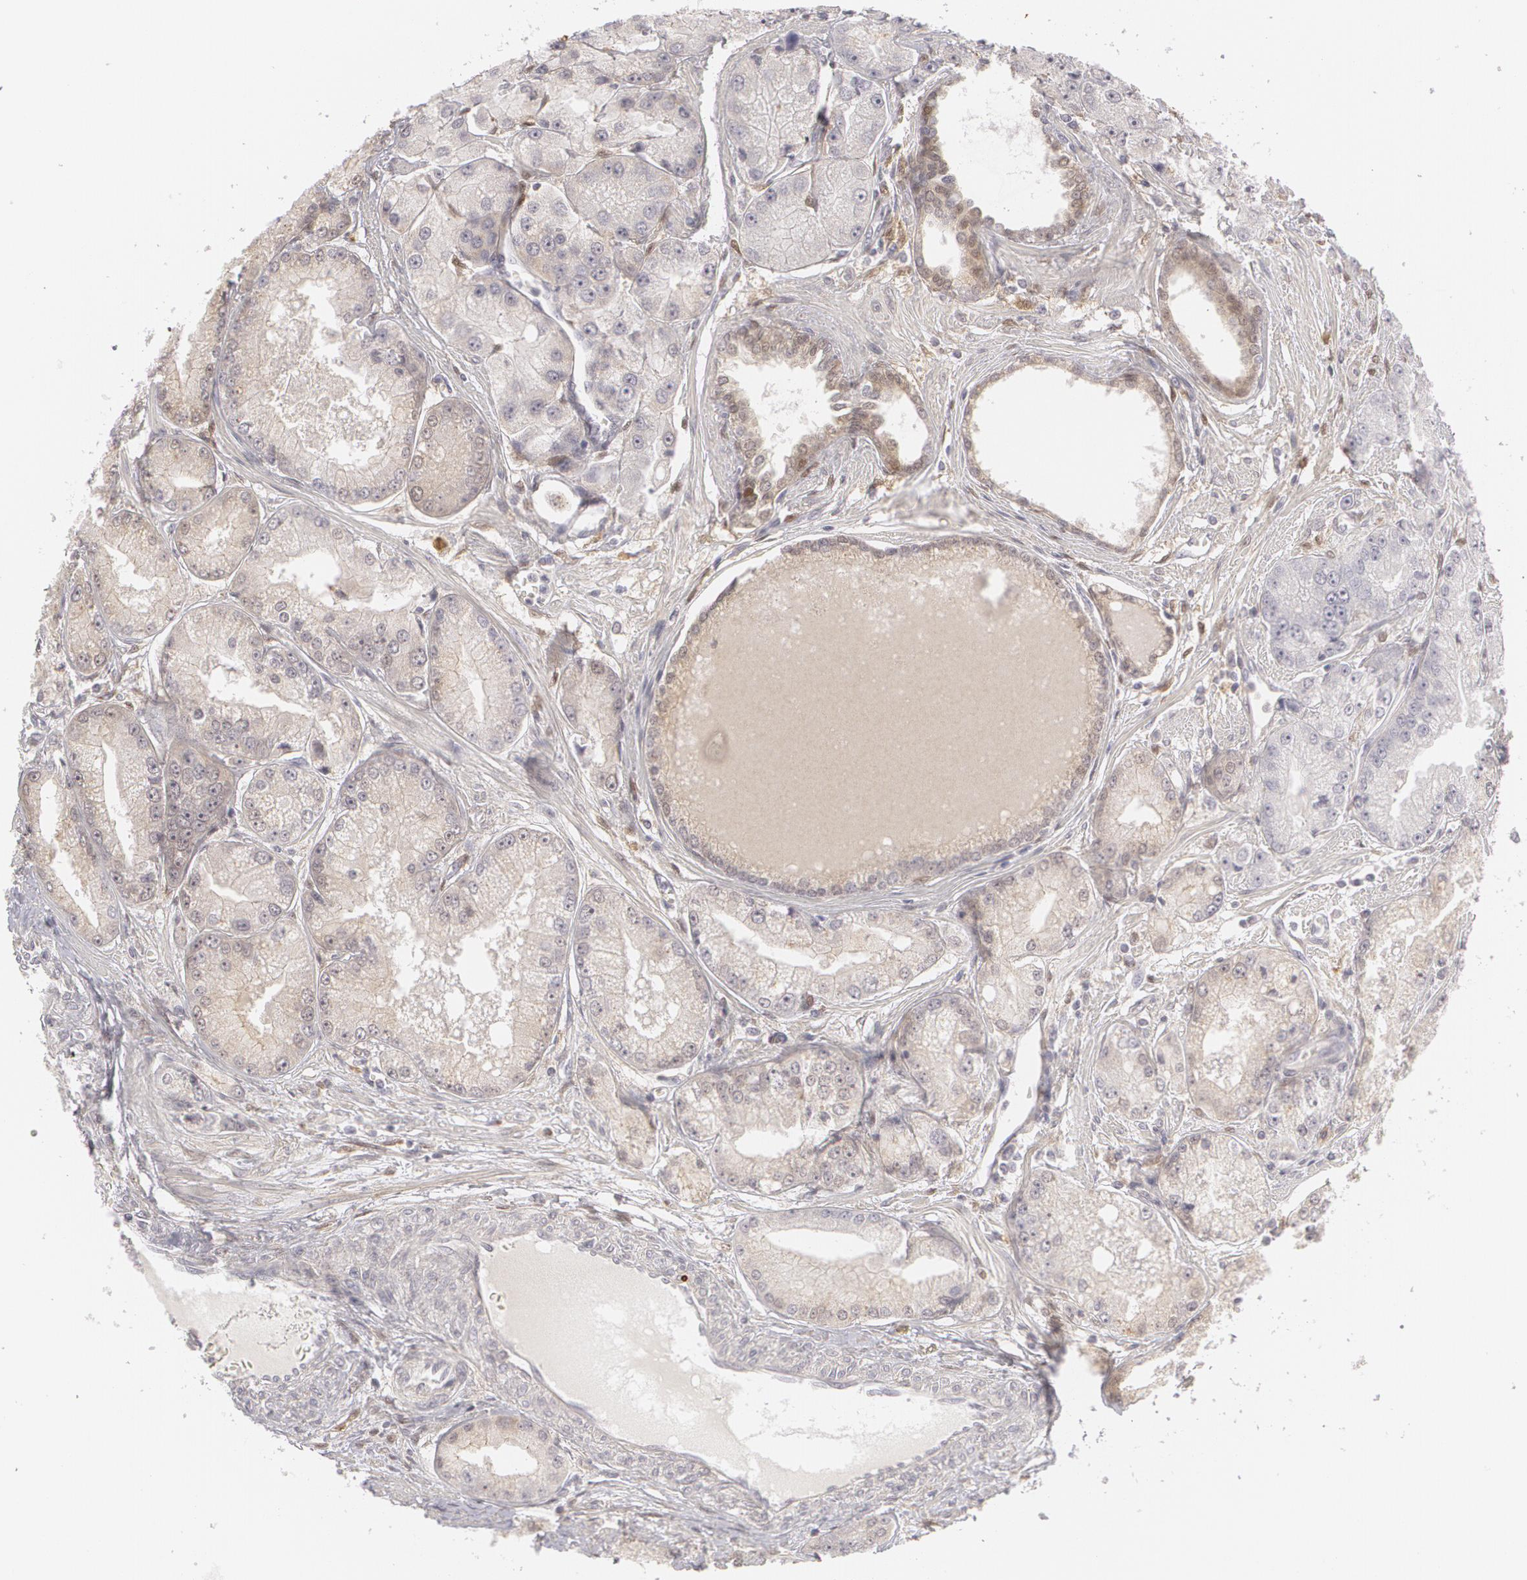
{"staining": {"intensity": "weak", "quantity": "<25%", "location": "cytoplasmic/membranous"}, "tissue": "prostate cancer", "cell_type": "Tumor cells", "image_type": "cancer", "snomed": [{"axis": "morphology", "description": "Adenocarcinoma, Medium grade"}, {"axis": "topography", "description": "Prostate"}], "caption": "IHC micrograph of human prostate adenocarcinoma (medium-grade) stained for a protein (brown), which reveals no expression in tumor cells. (Brightfield microscopy of DAB immunohistochemistry (IHC) at high magnification).", "gene": "EFS", "patient": {"sex": "male", "age": 72}}